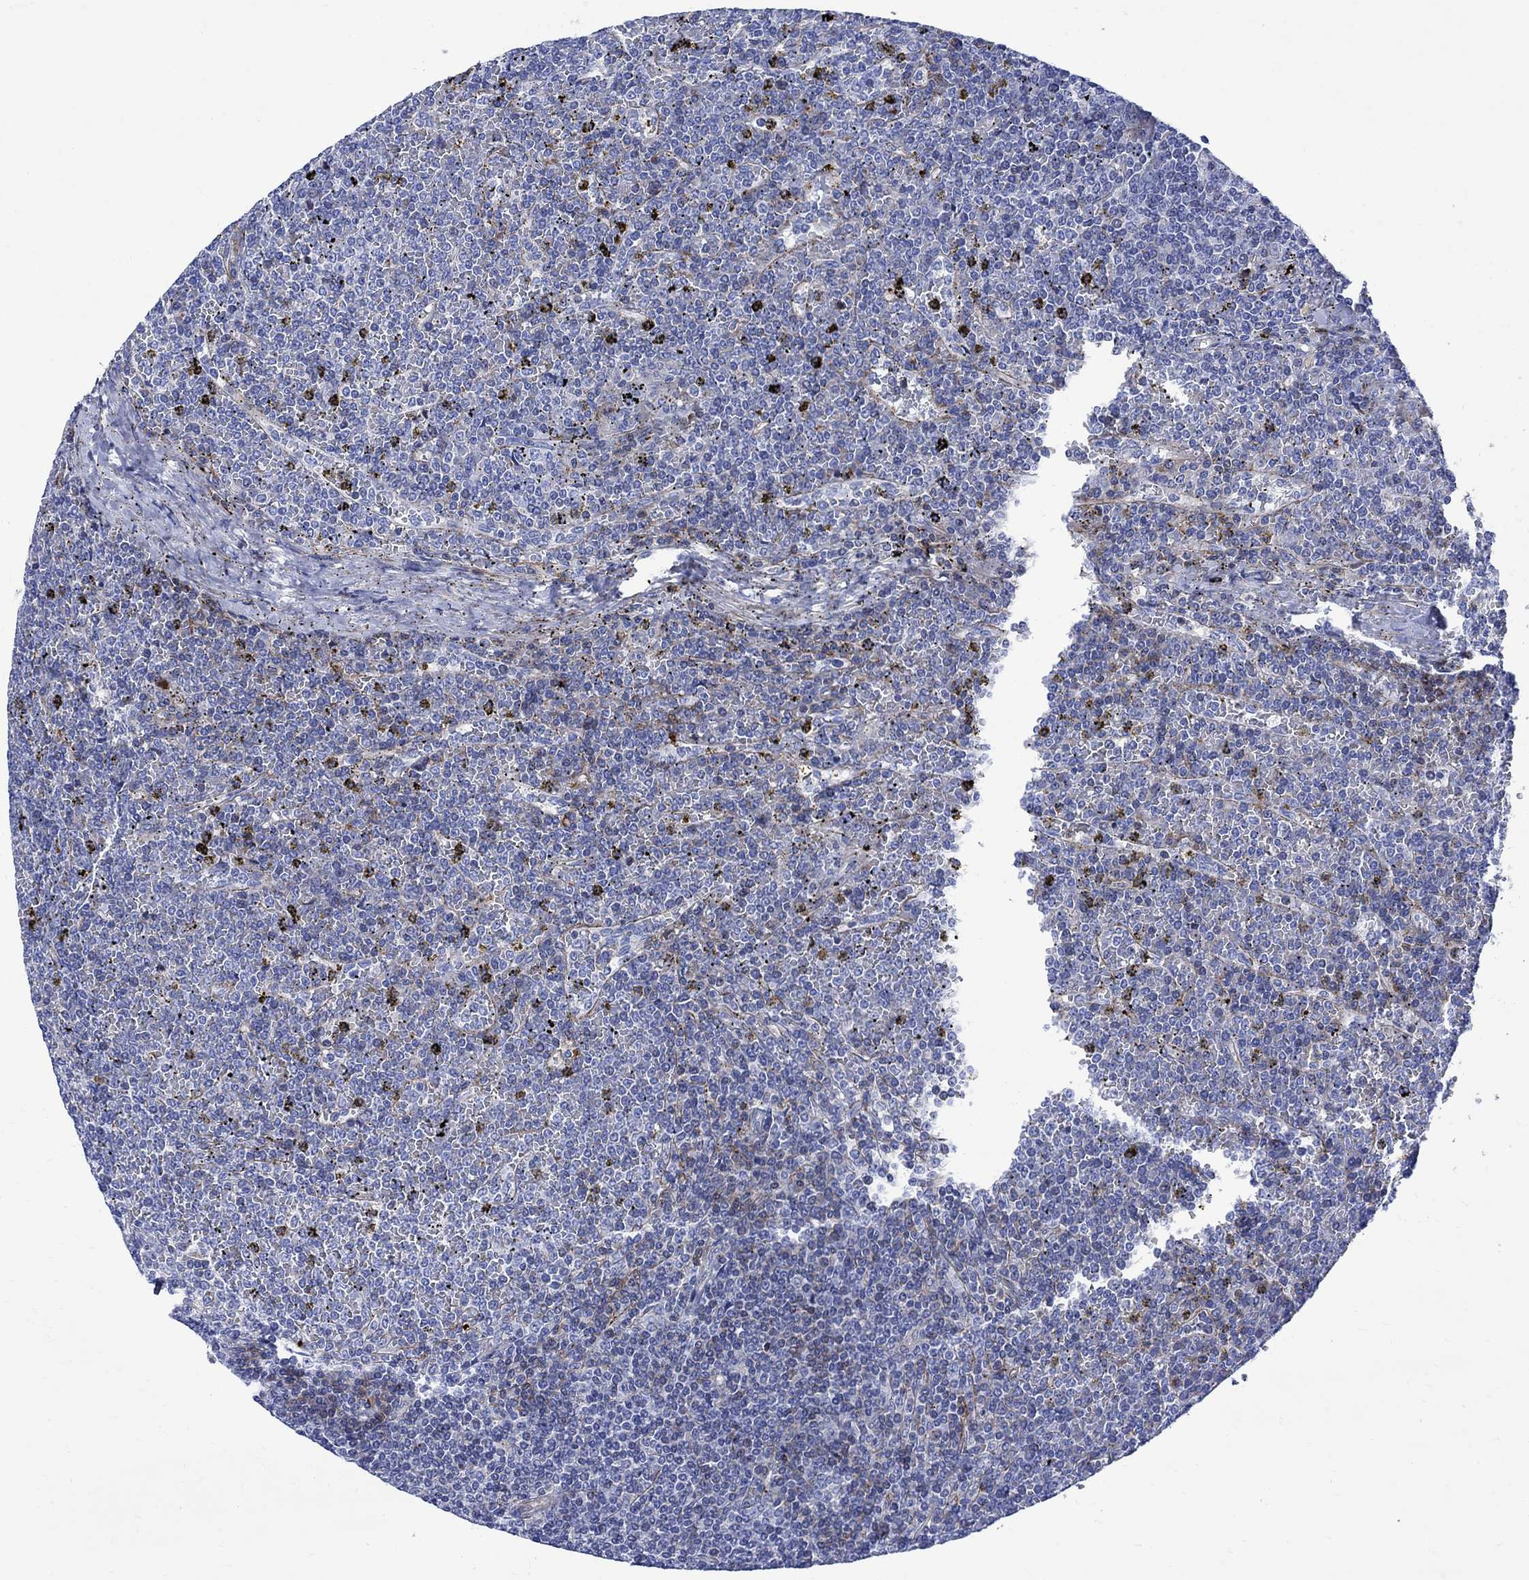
{"staining": {"intensity": "negative", "quantity": "none", "location": "none"}, "tissue": "lymphoma", "cell_type": "Tumor cells", "image_type": "cancer", "snomed": [{"axis": "morphology", "description": "Malignant lymphoma, non-Hodgkin's type, Low grade"}, {"axis": "topography", "description": "Spleen"}], "caption": "Tumor cells are negative for protein expression in human low-grade malignant lymphoma, non-Hodgkin's type.", "gene": "PARVB", "patient": {"sex": "female", "age": 19}}